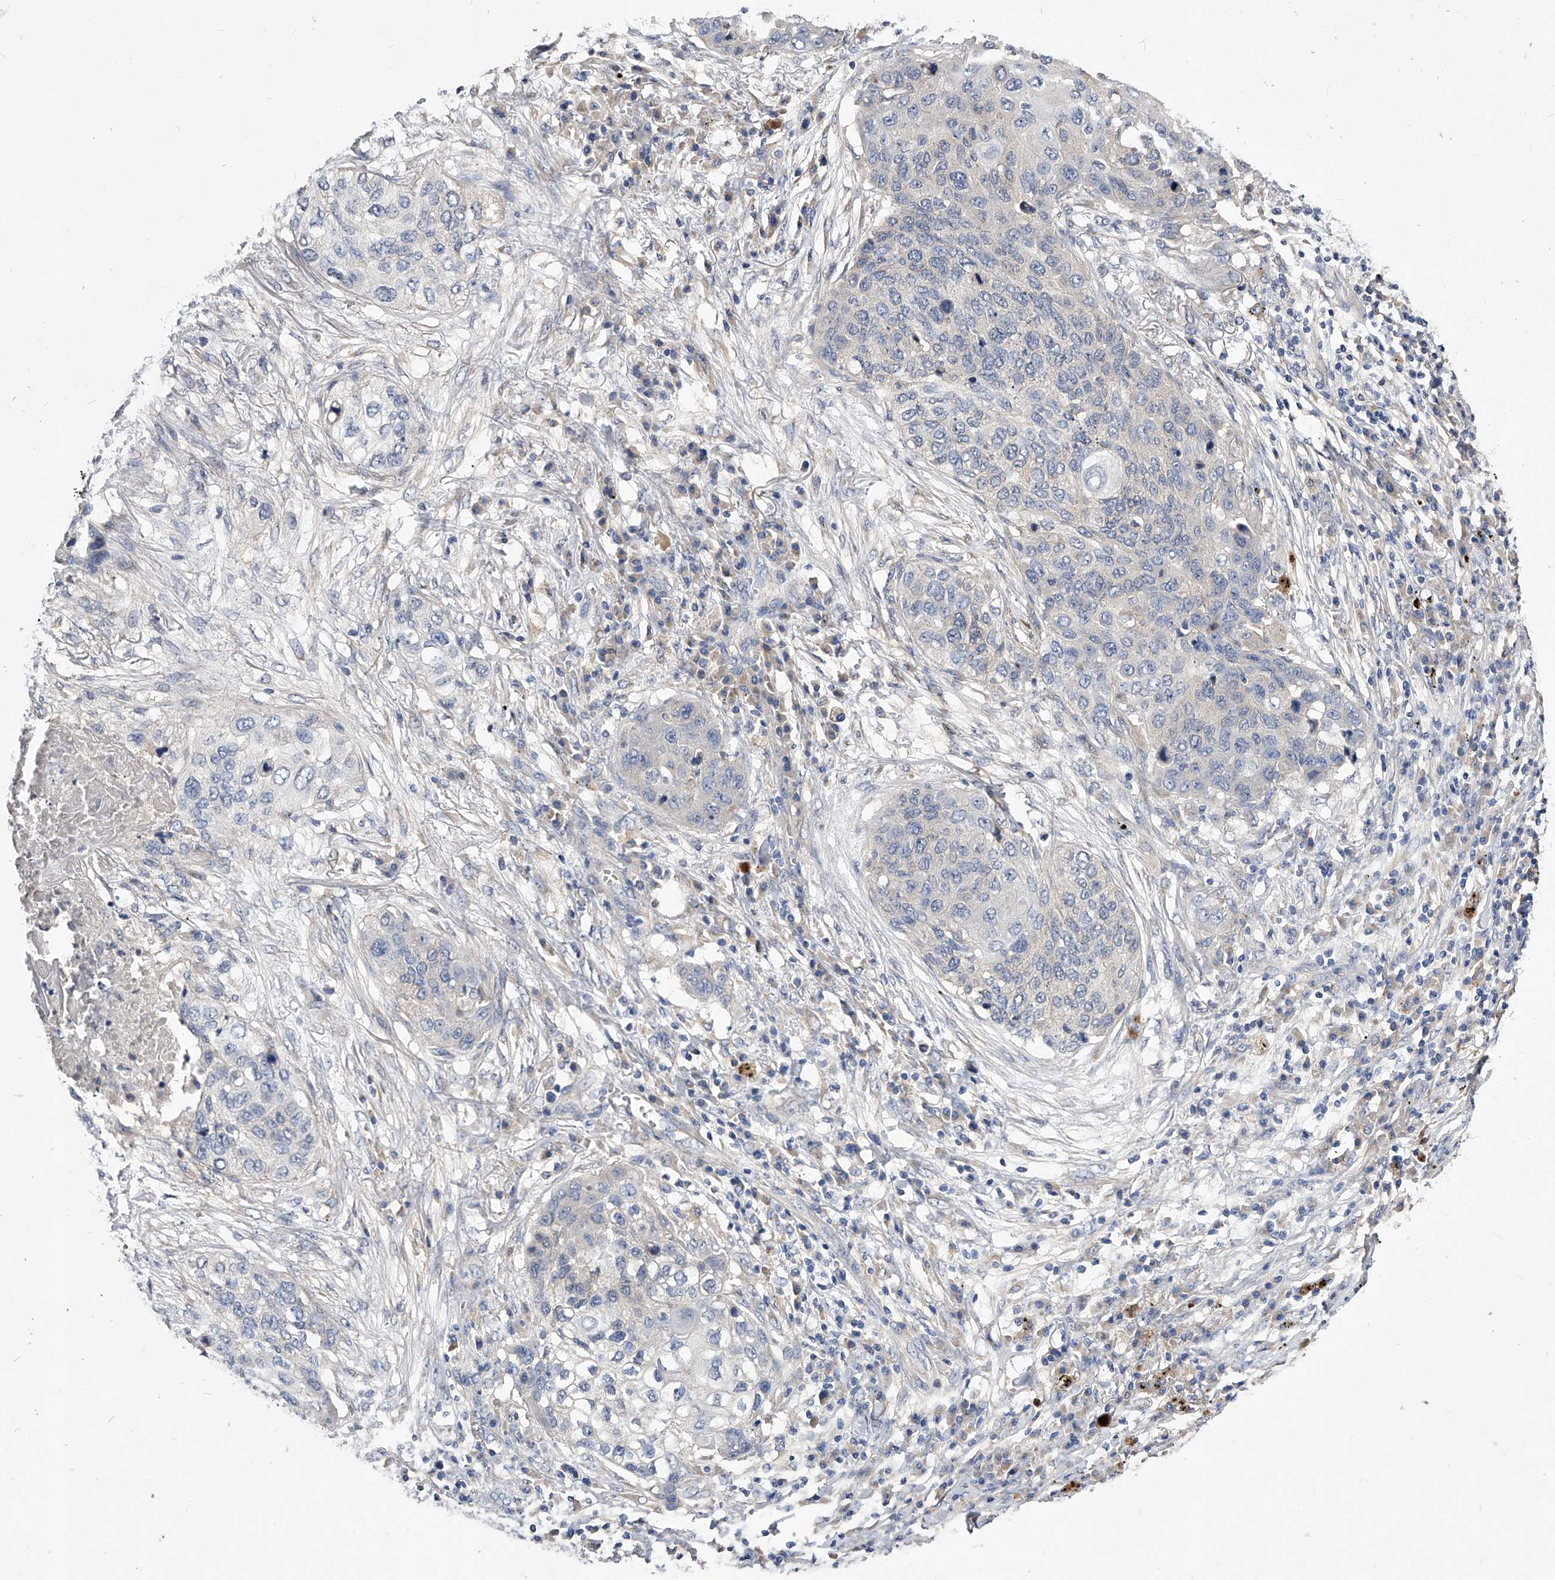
{"staining": {"intensity": "negative", "quantity": "none", "location": "none"}, "tissue": "lung cancer", "cell_type": "Tumor cells", "image_type": "cancer", "snomed": [{"axis": "morphology", "description": "Squamous cell carcinoma, NOS"}, {"axis": "topography", "description": "Lung"}], "caption": "This is an immunohistochemistry histopathology image of human lung squamous cell carcinoma. There is no staining in tumor cells.", "gene": "ARL4C", "patient": {"sex": "female", "age": 63}}